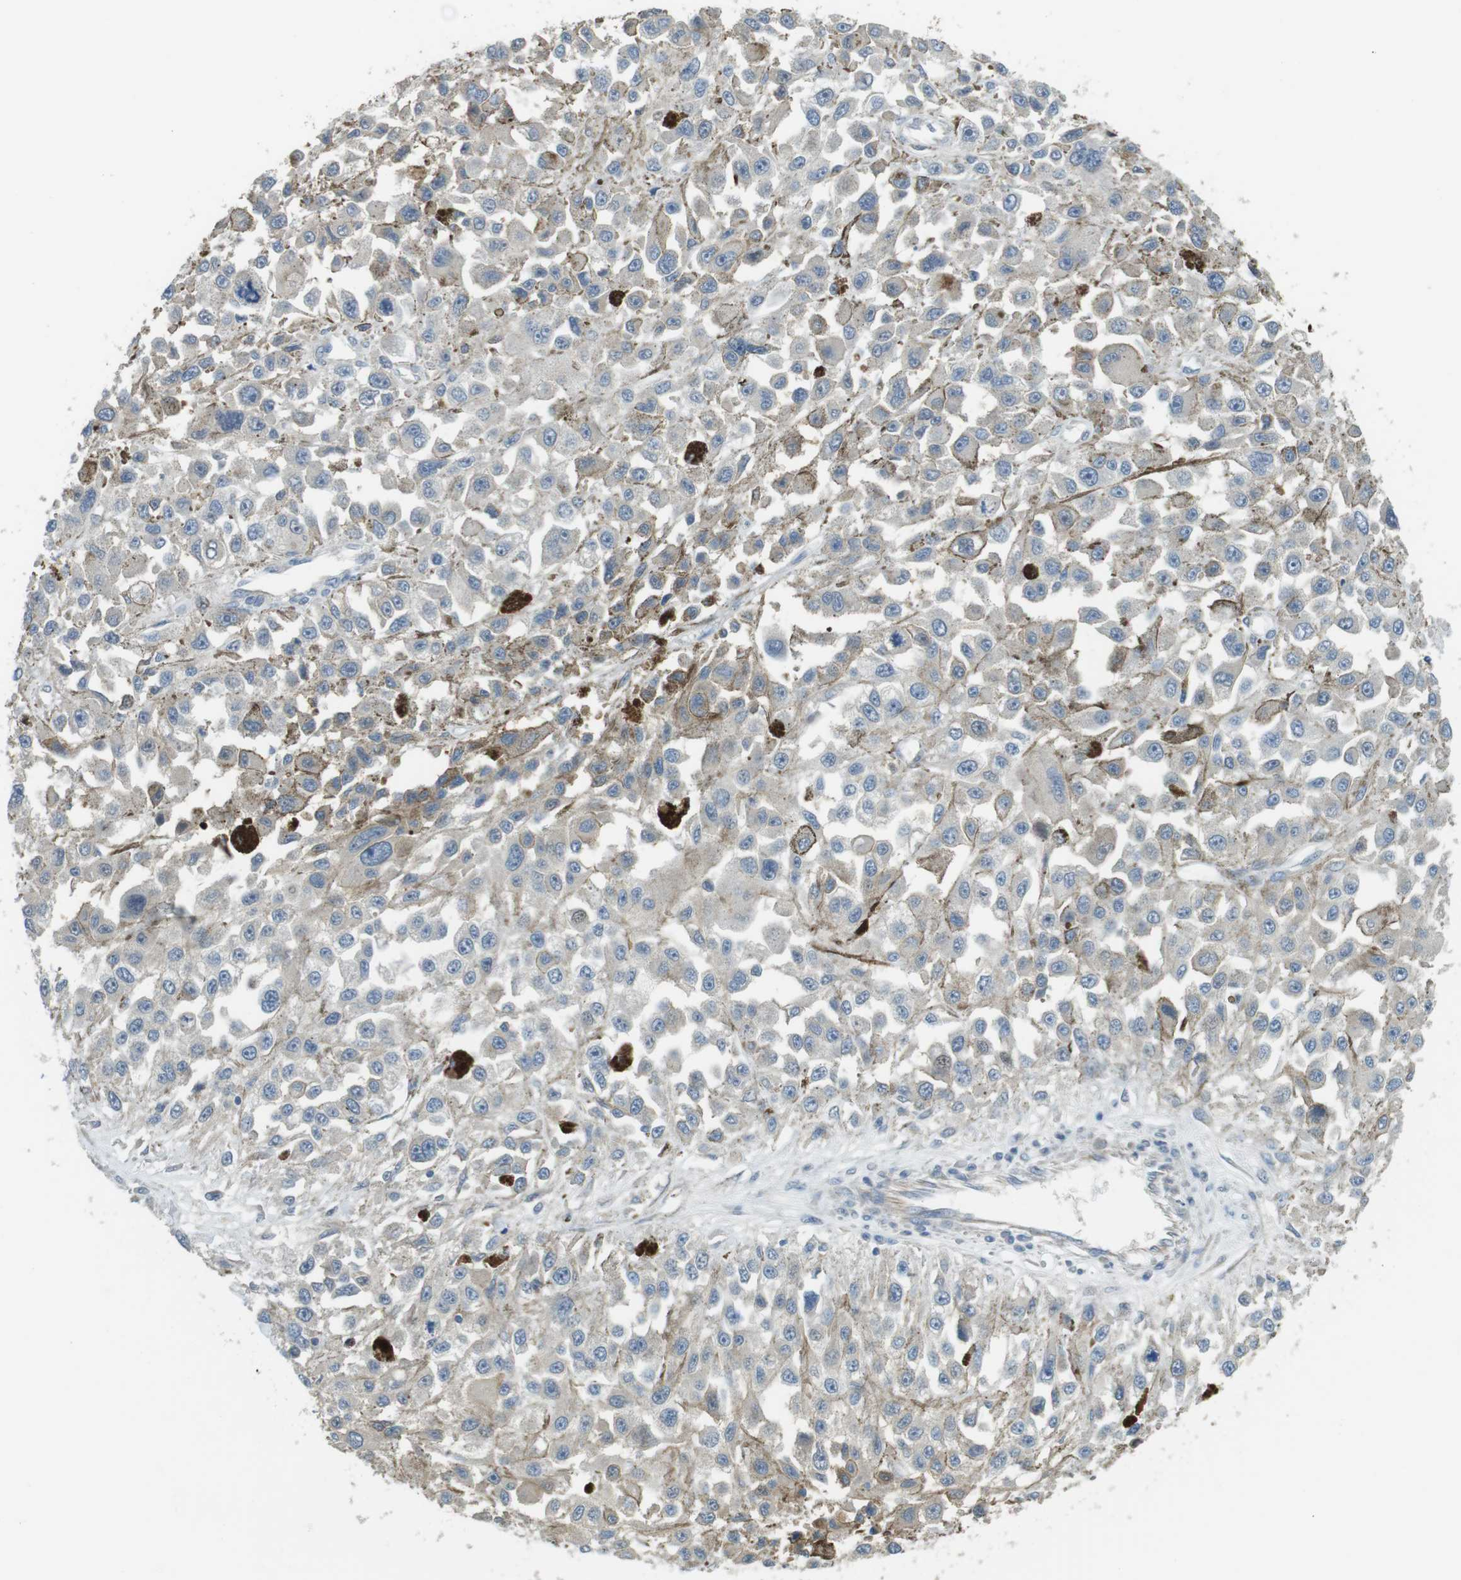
{"staining": {"intensity": "weak", "quantity": "<25%", "location": "cytoplasmic/membranous"}, "tissue": "melanoma", "cell_type": "Tumor cells", "image_type": "cancer", "snomed": [{"axis": "morphology", "description": "Malignant melanoma, Metastatic site"}, {"axis": "topography", "description": "Lymph node"}], "caption": "A micrograph of malignant melanoma (metastatic site) stained for a protein exhibits no brown staining in tumor cells.", "gene": "ABHD15", "patient": {"sex": "male", "age": 59}}